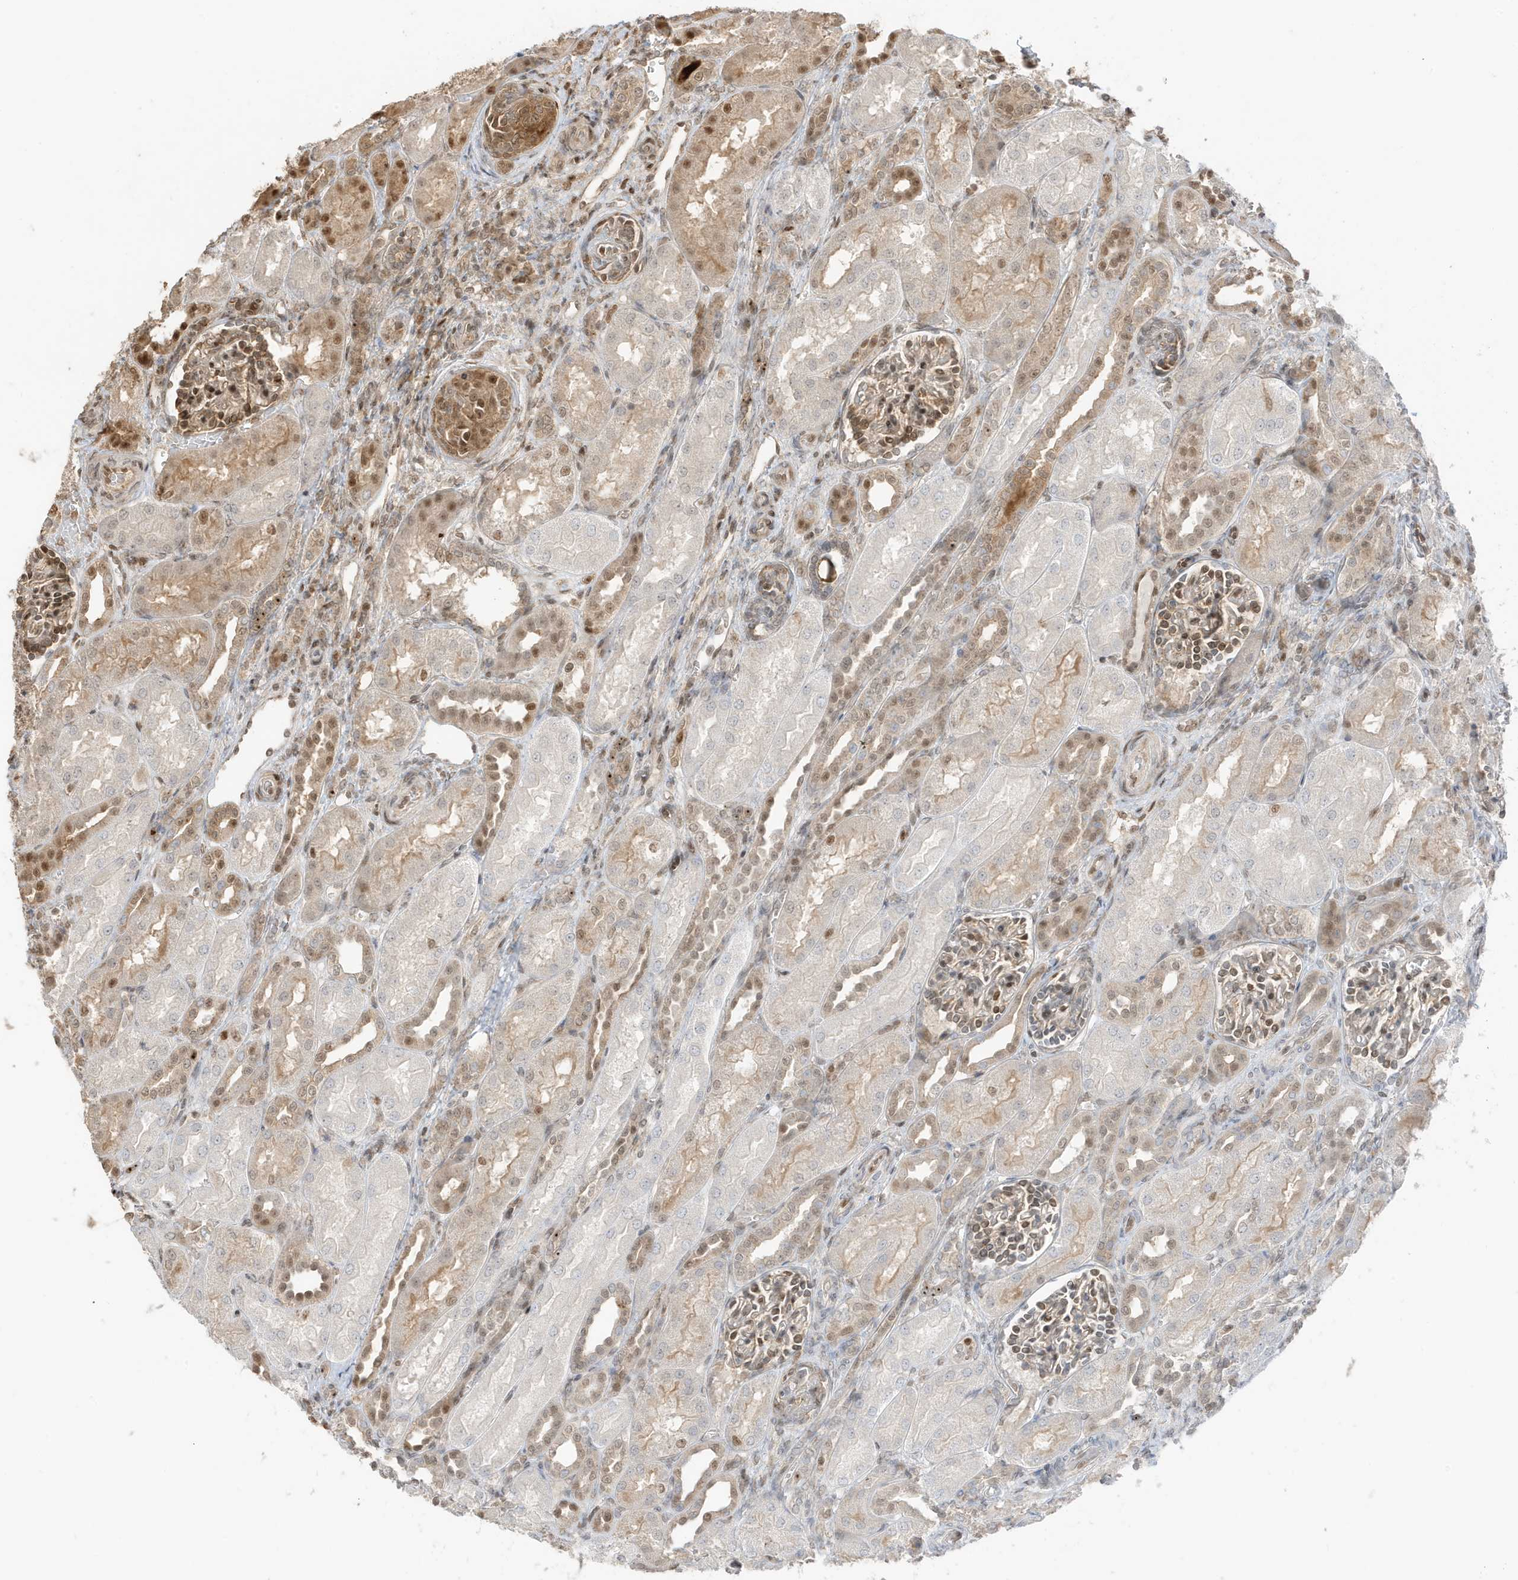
{"staining": {"intensity": "moderate", "quantity": "25%-75%", "location": "nuclear"}, "tissue": "kidney", "cell_type": "Cells in glomeruli", "image_type": "normal", "snomed": [{"axis": "morphology", "description": "Normal tissue, NOS"}, {"axis": "morphology", "description": "Neoplasm, malignant, NOS"}, {"axis": "topography", "description": "Kidney"}], "caption": "Immunohistochemical staining of normal kidney shows moderate nuclear protein positivity in about 25%-75% of cells in glomeruli. Using DAB (brown) and hematoxylin (blue) stains, captured at high magnification using brightfield microscopy.", "gene": "ZBTB41", "patient": {"sex": "female", "age": 1}}